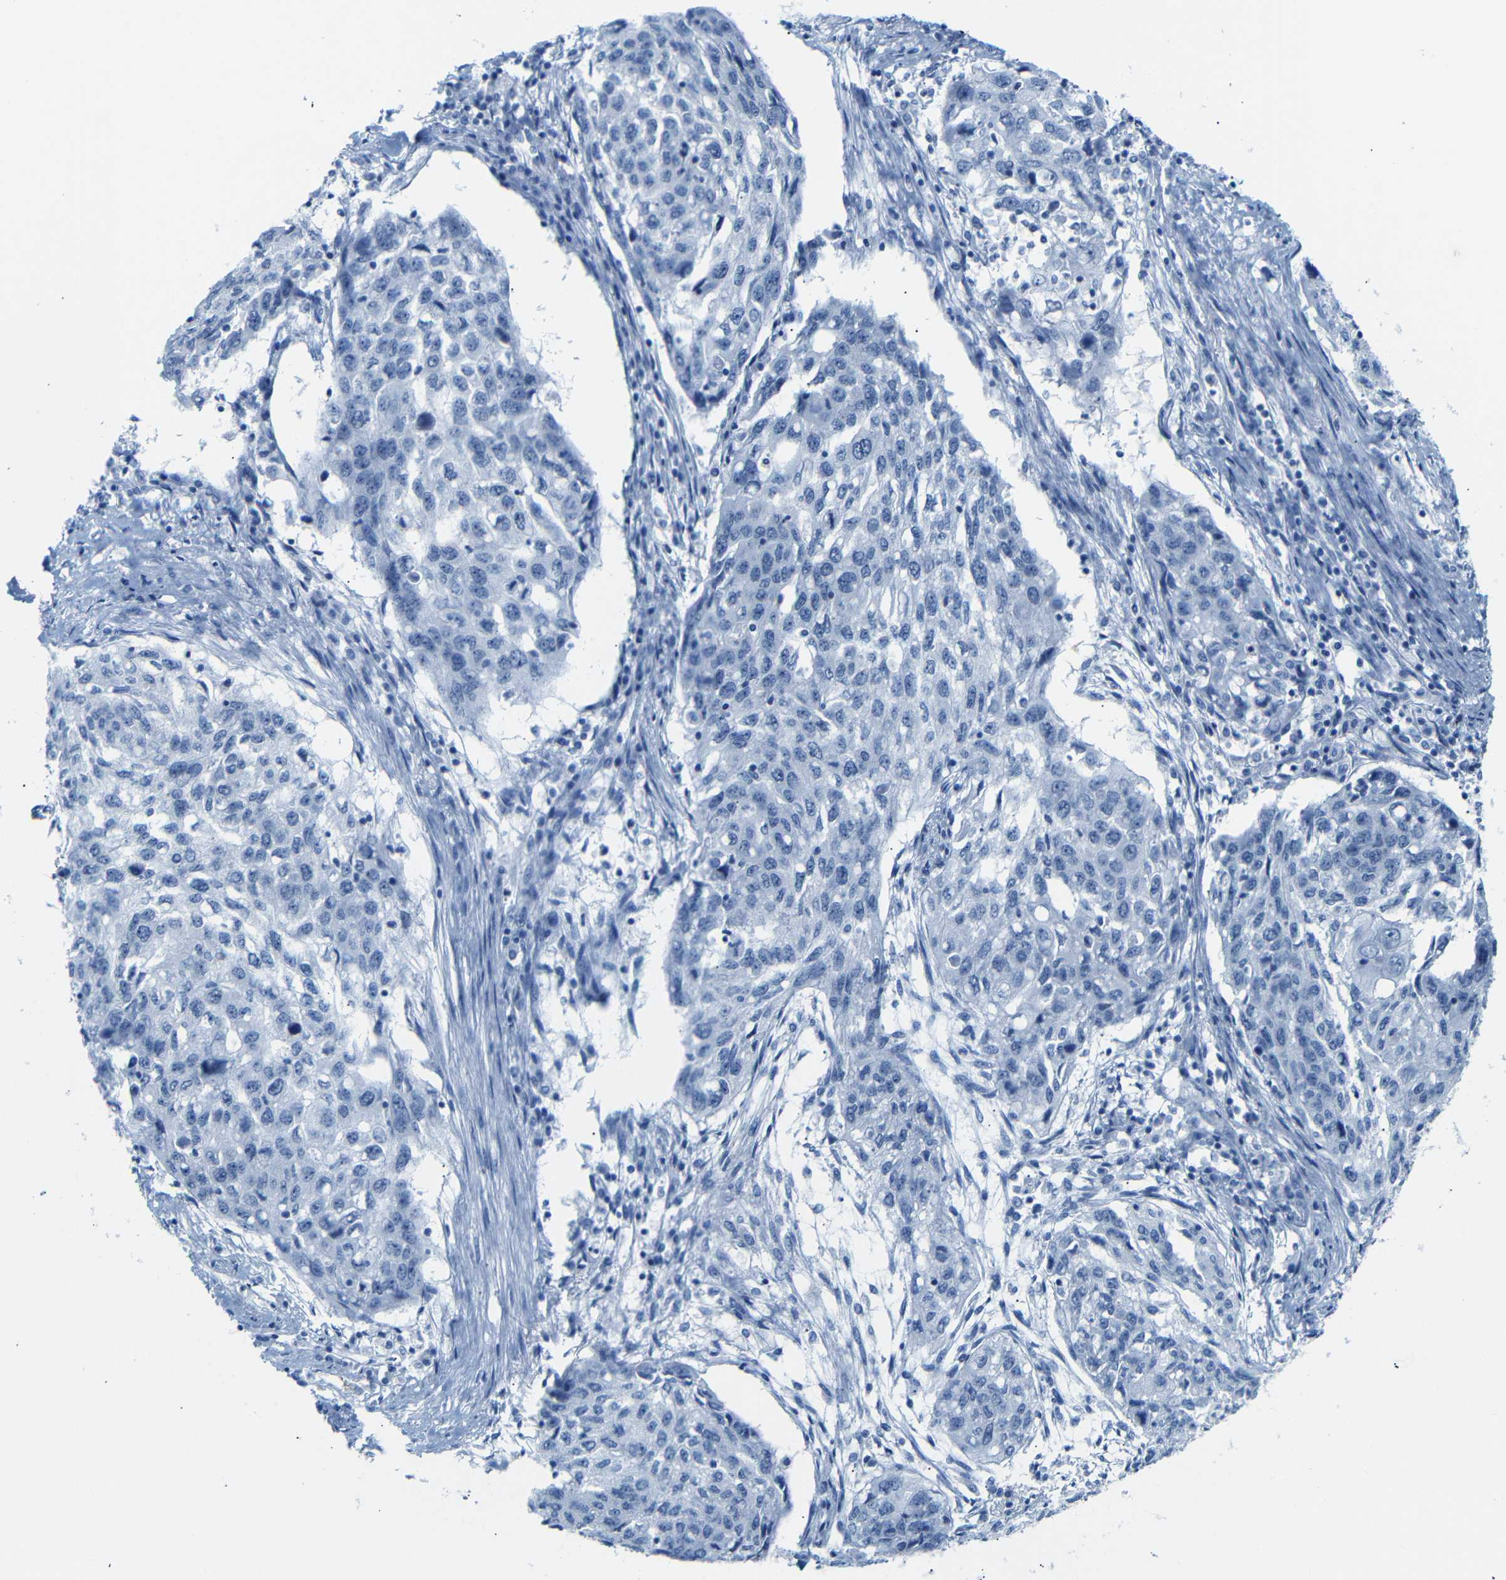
{"staining": {"intensity": "negative", "quantity": "none", "location": "none"}, "tissue": "lung cancer", "cell_type": "Tumor cells", "image_type": "cancer", "snomed": [{"axis": "morphology", "description": "Squamous cell carcinoma, NOS"}, {"axis": "topography", "description": "Lung"}], "caption": "This is an IHC image of human squamous cell carcinoma (lung). There is no staining in tumor cells.", "gene": "DYNAP", "patient": {"sex": "female", "age": 63}}